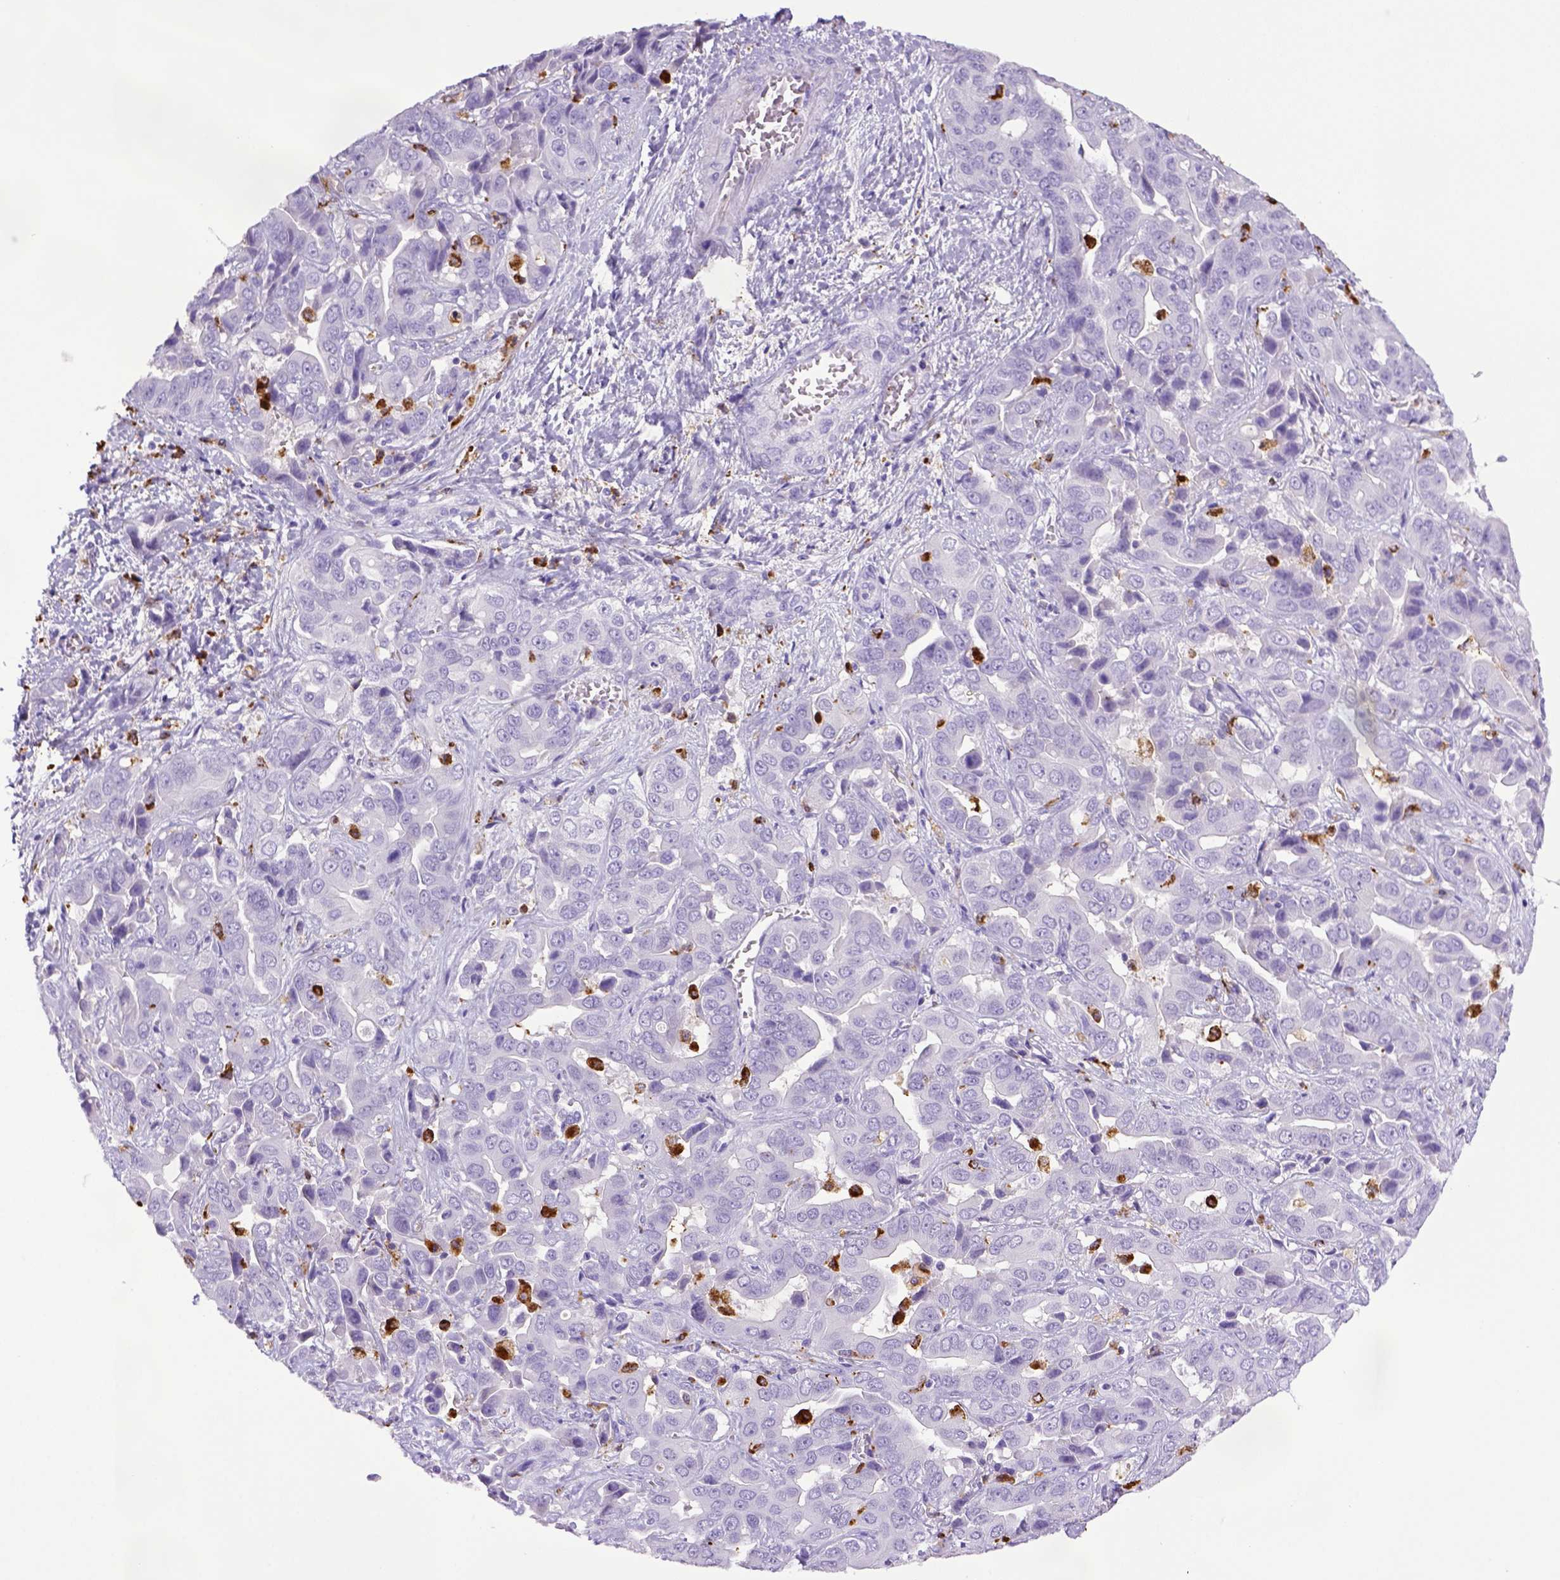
{"staining": {"intensity": "negative", "quantity": "none", "location": "none"}, "tissue": "liver cancer", "cell_type": "Tumor cells", "image_type": "cancer", "snomed": [{"axis": "morphology", "description": "Cholangiocarcinoma"}, {"axis": "topography", "description": "Liver"}], "caption": "High magnification brightfield microscopy of cholangiocarcinoma (liver) stained with DAB (brown) and counterstained with hematoxylin (blue): tumor cells show no significant staining.", "gene": "CD68", "patient": {"sex": "female", "age": 52}}